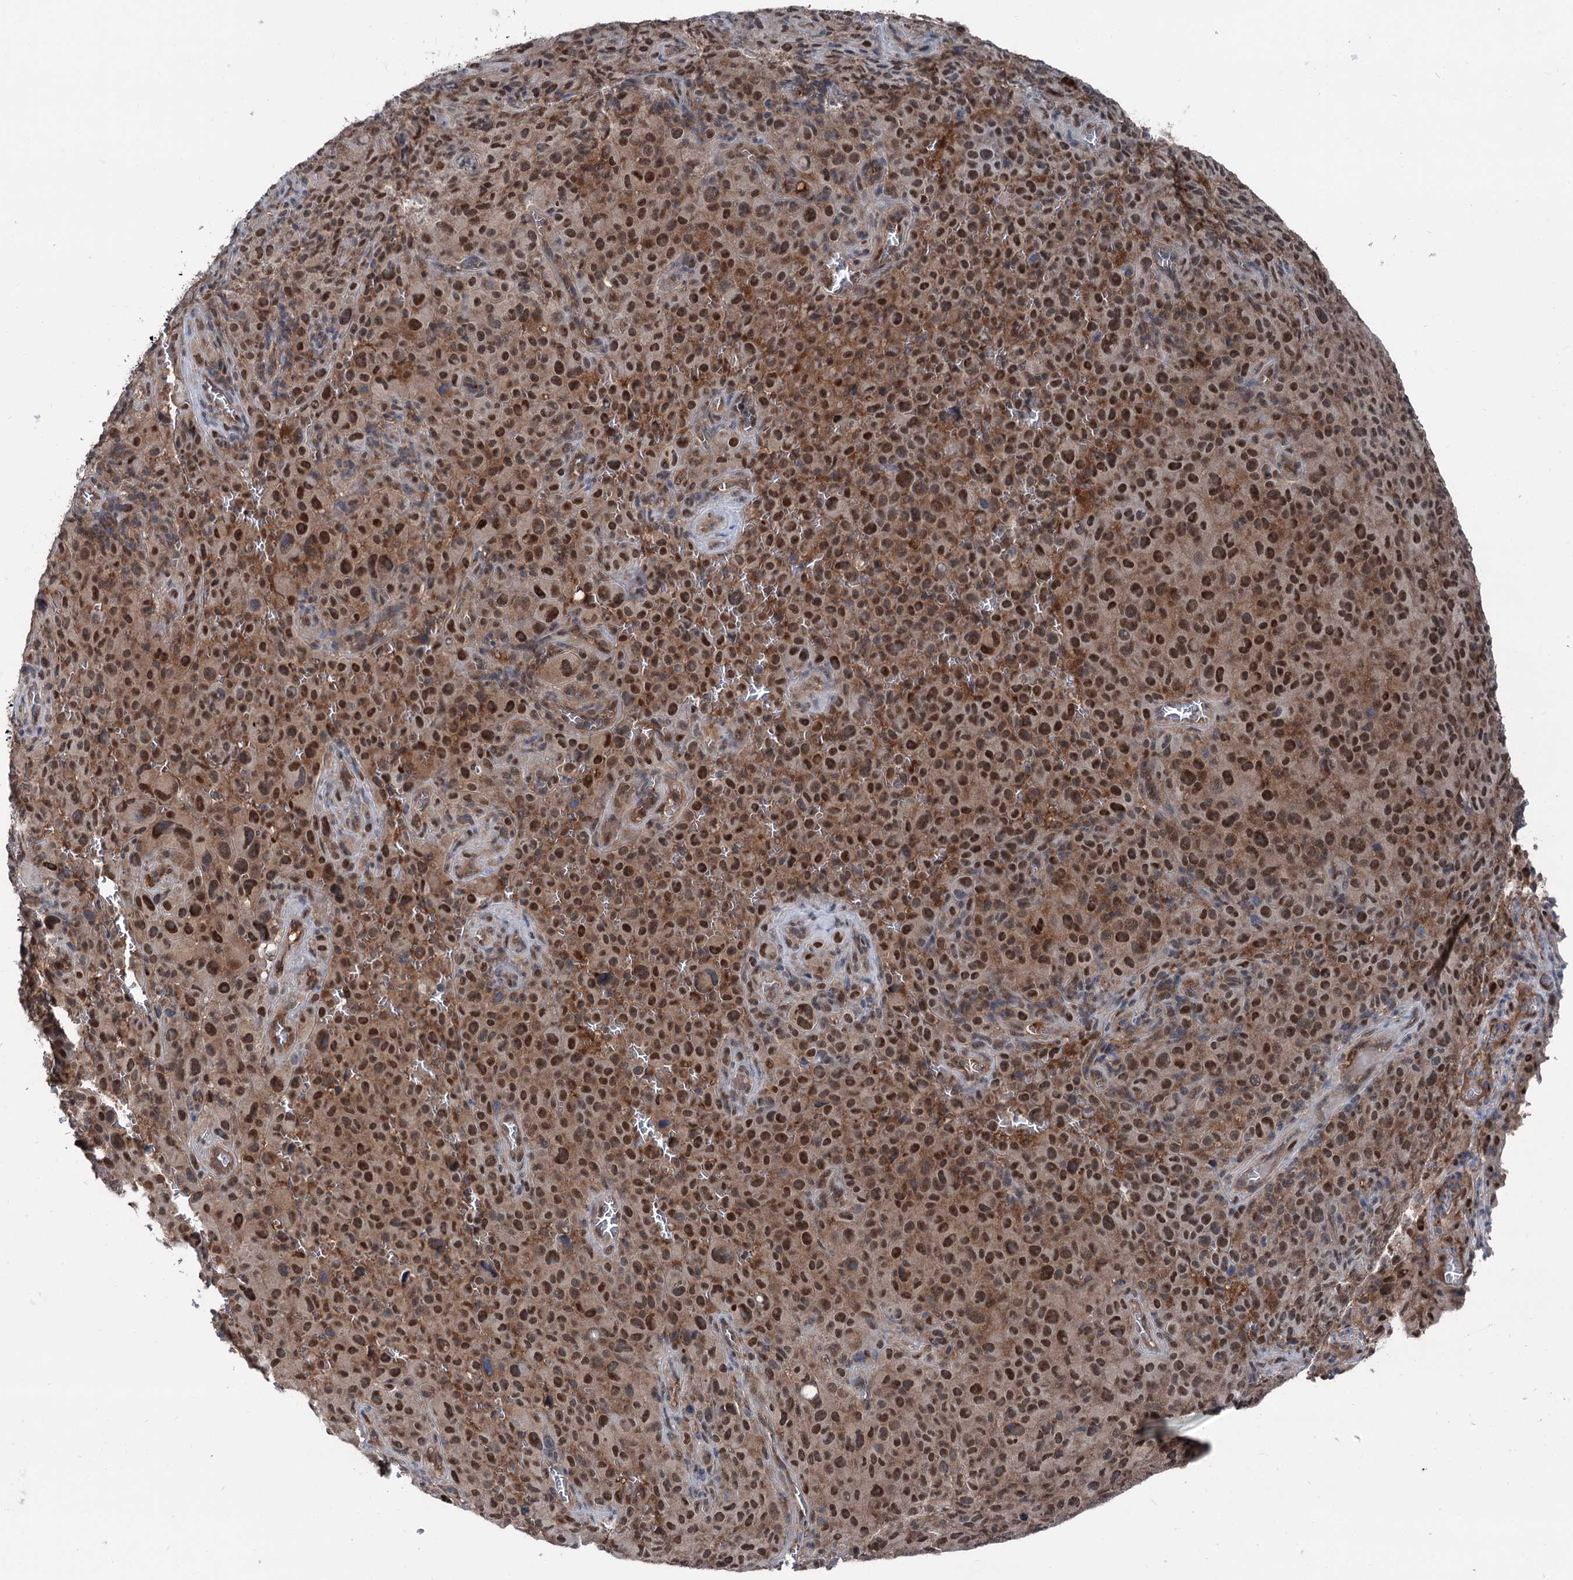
{"staining": {"intensity": "moderate", "quantity": ">75%", "location": "cytoplasmic/membranous,nuclear"}, "tissue": "melanoma", "cell_type": "Tumor cells", "image_type": "cancer", "snomed": [{"axis": "morphology", "description": "Malignant melanoma, NOS"}, {"axis": "topography", "description": "Skin"}], "caption": "Malignant melanoma tissue shows moderate cytoplasmic/membranous and nuclear staining in about >75% of tumor cells", "gene": "PSMD13", "patient": {"sex": "female", "age": 82}}